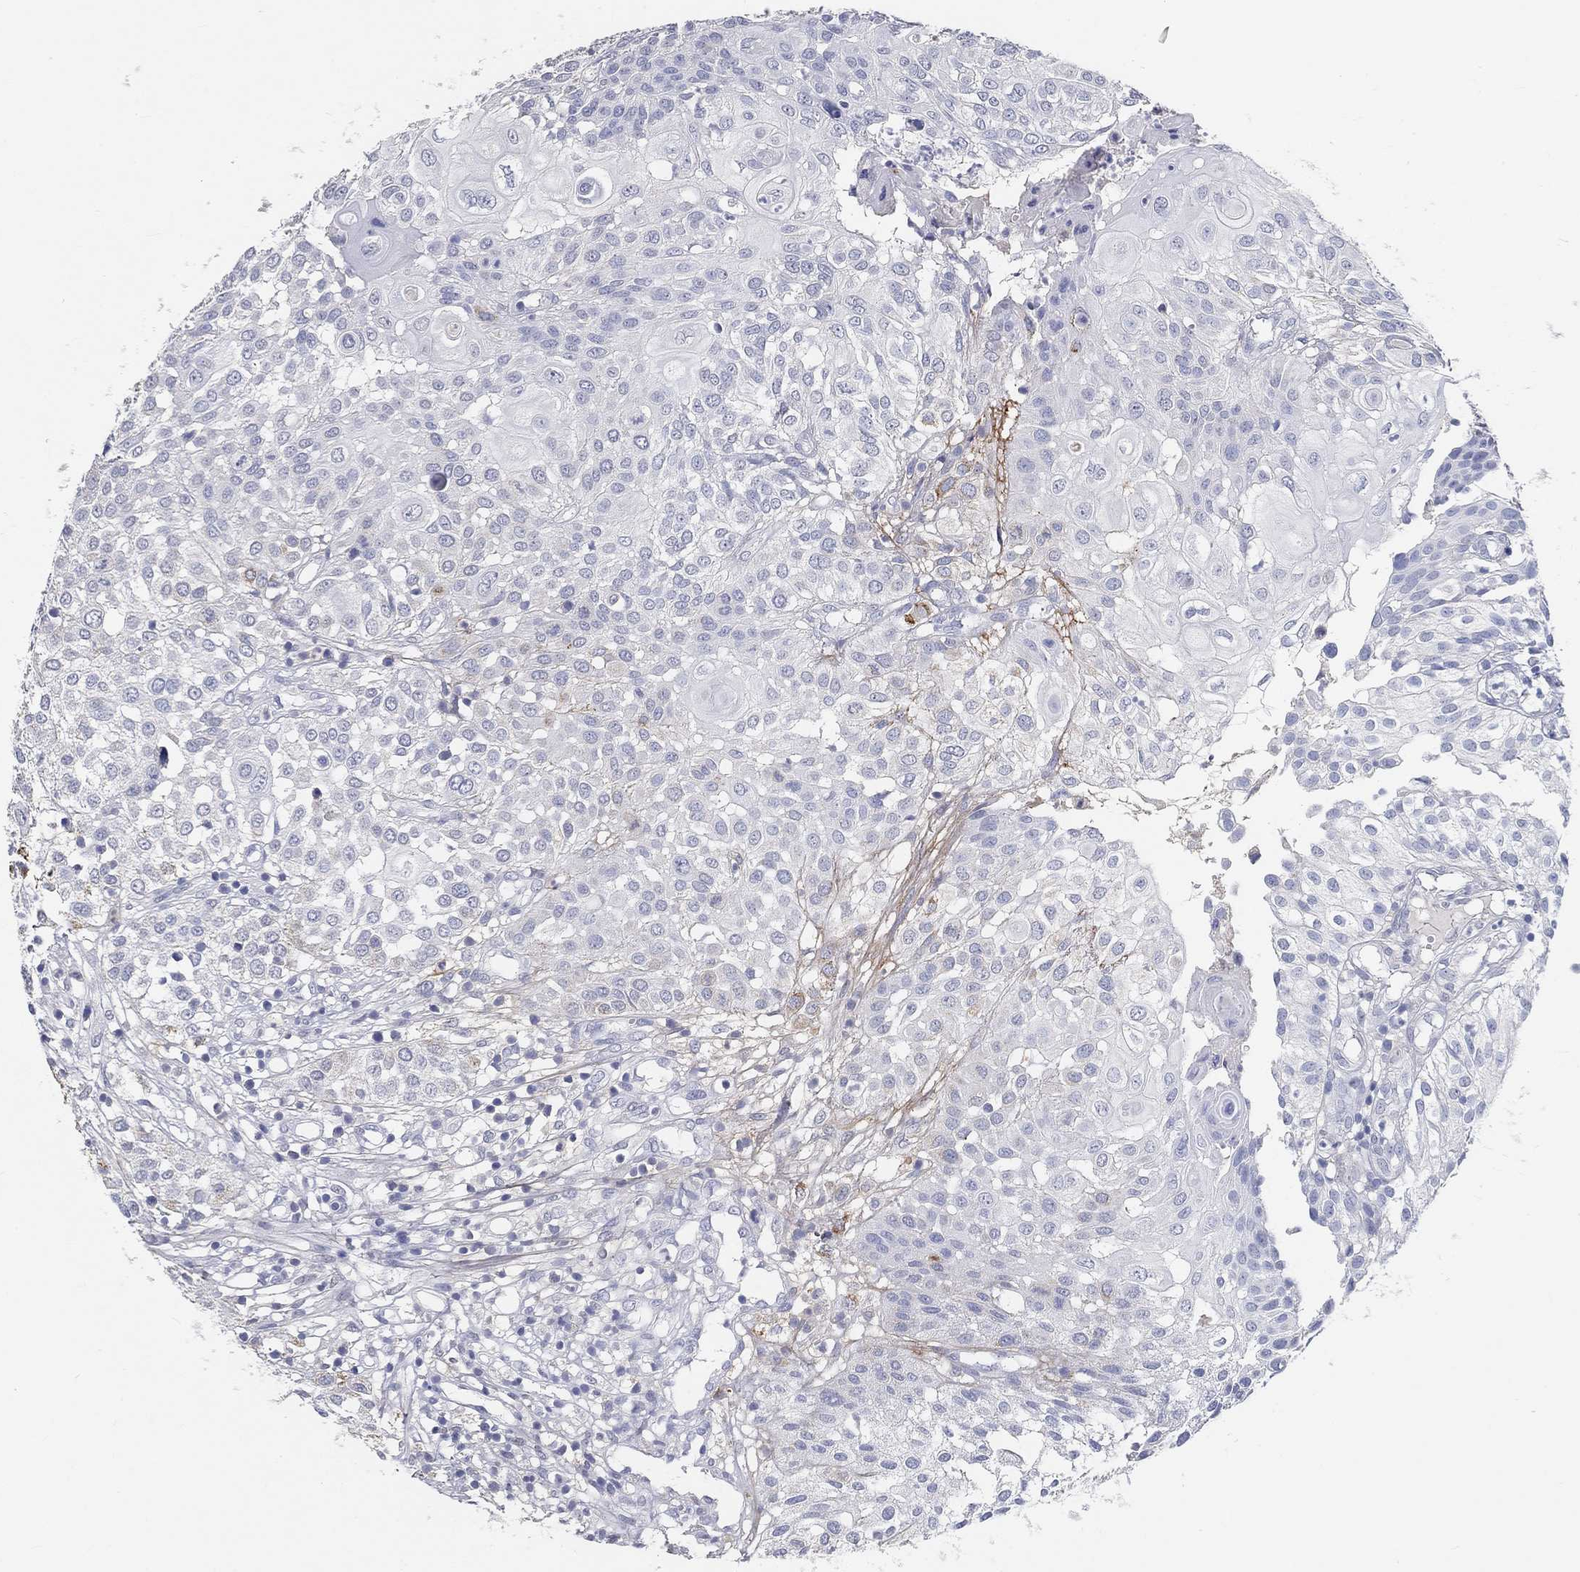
{"staining": {"intensity": "weak", "quantity": "<25%", "location": "cytoplasmic/membranous"}, "tissue": "urothelial cancer", "cell_type": "Tumor cells", "image_type": "cancer", "snomed": [{"axis": "morphology", "description": "Urothelial carcinoma, High grade"}, {"axis": "topography", "description": "Urinary bladder"}], "caption": "A histopathology image of human high-grade urothelial carcinoma is negative for staining in tumor cells.", "gene": "FGF2", "patient": {"sex": "female", "age": 79}}